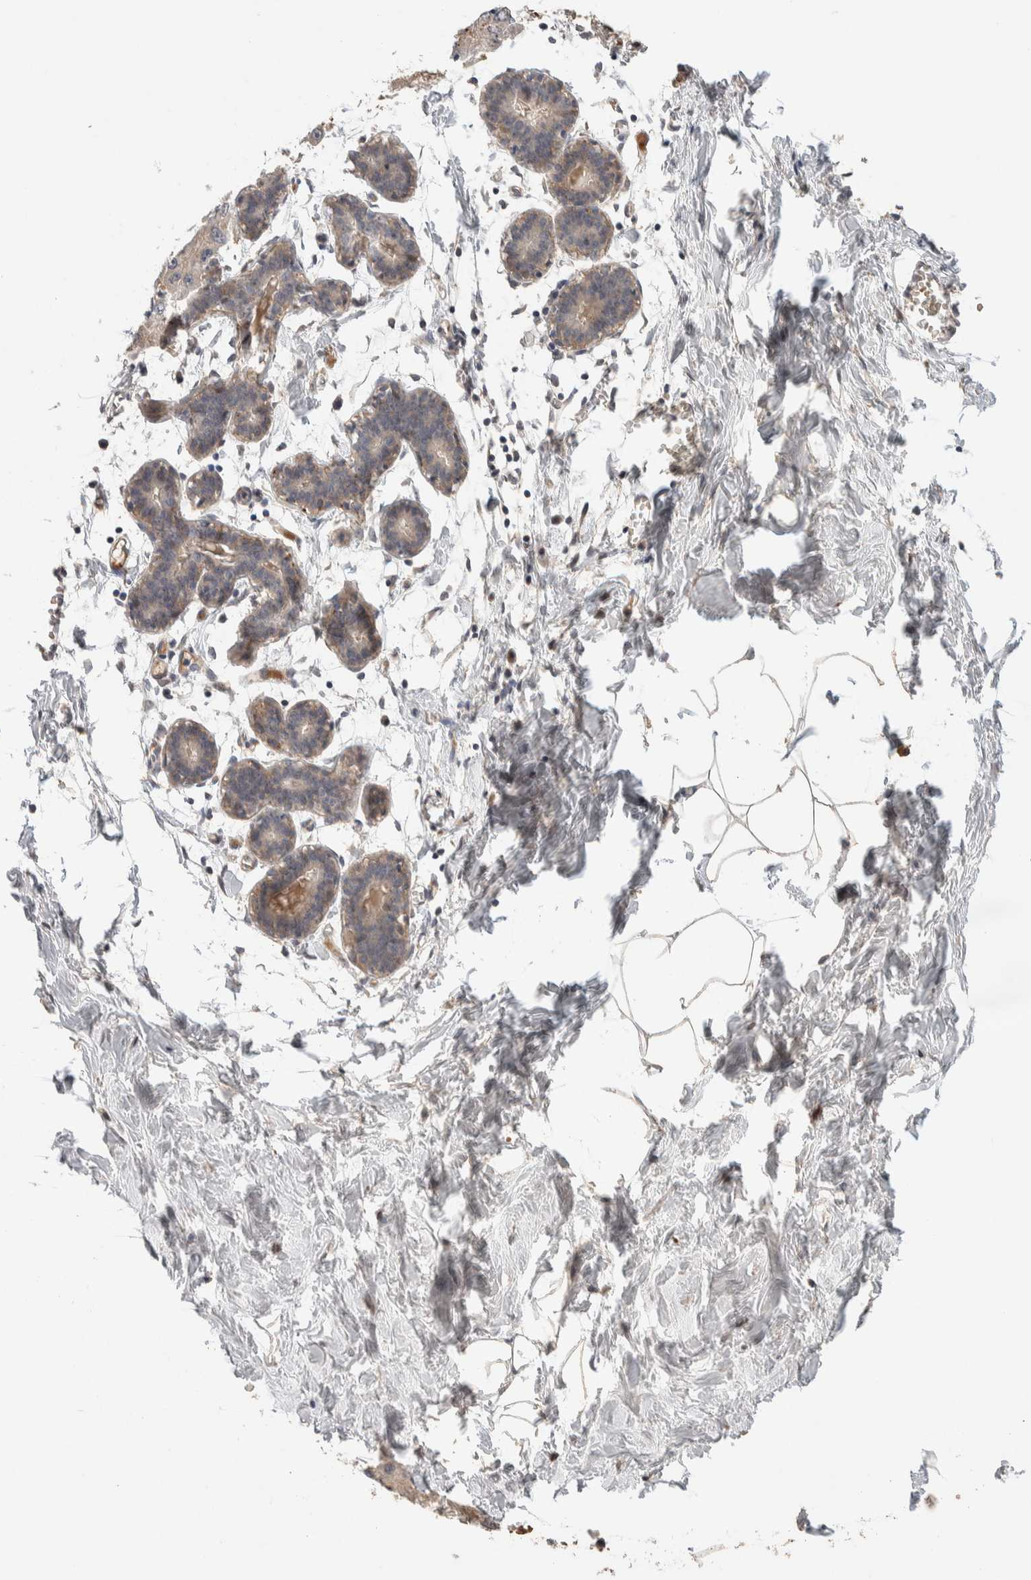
{"staining": {"intensity": "negative", "quantity": "none", "location": "none"}, "tissue": "breast", "cell_type": "Adipocytes", "image_type": "normal", "snomed": [{"axis": "morphology", "description": "Normal tissue, NOS"}, {"axis": "topography", "description": "Breast"}], "caption": "Histopathology image shows no protein positivity in adipocytes of benign breast.", "gene": "CASK", "patient": {"sex": "female", "age": 27}}